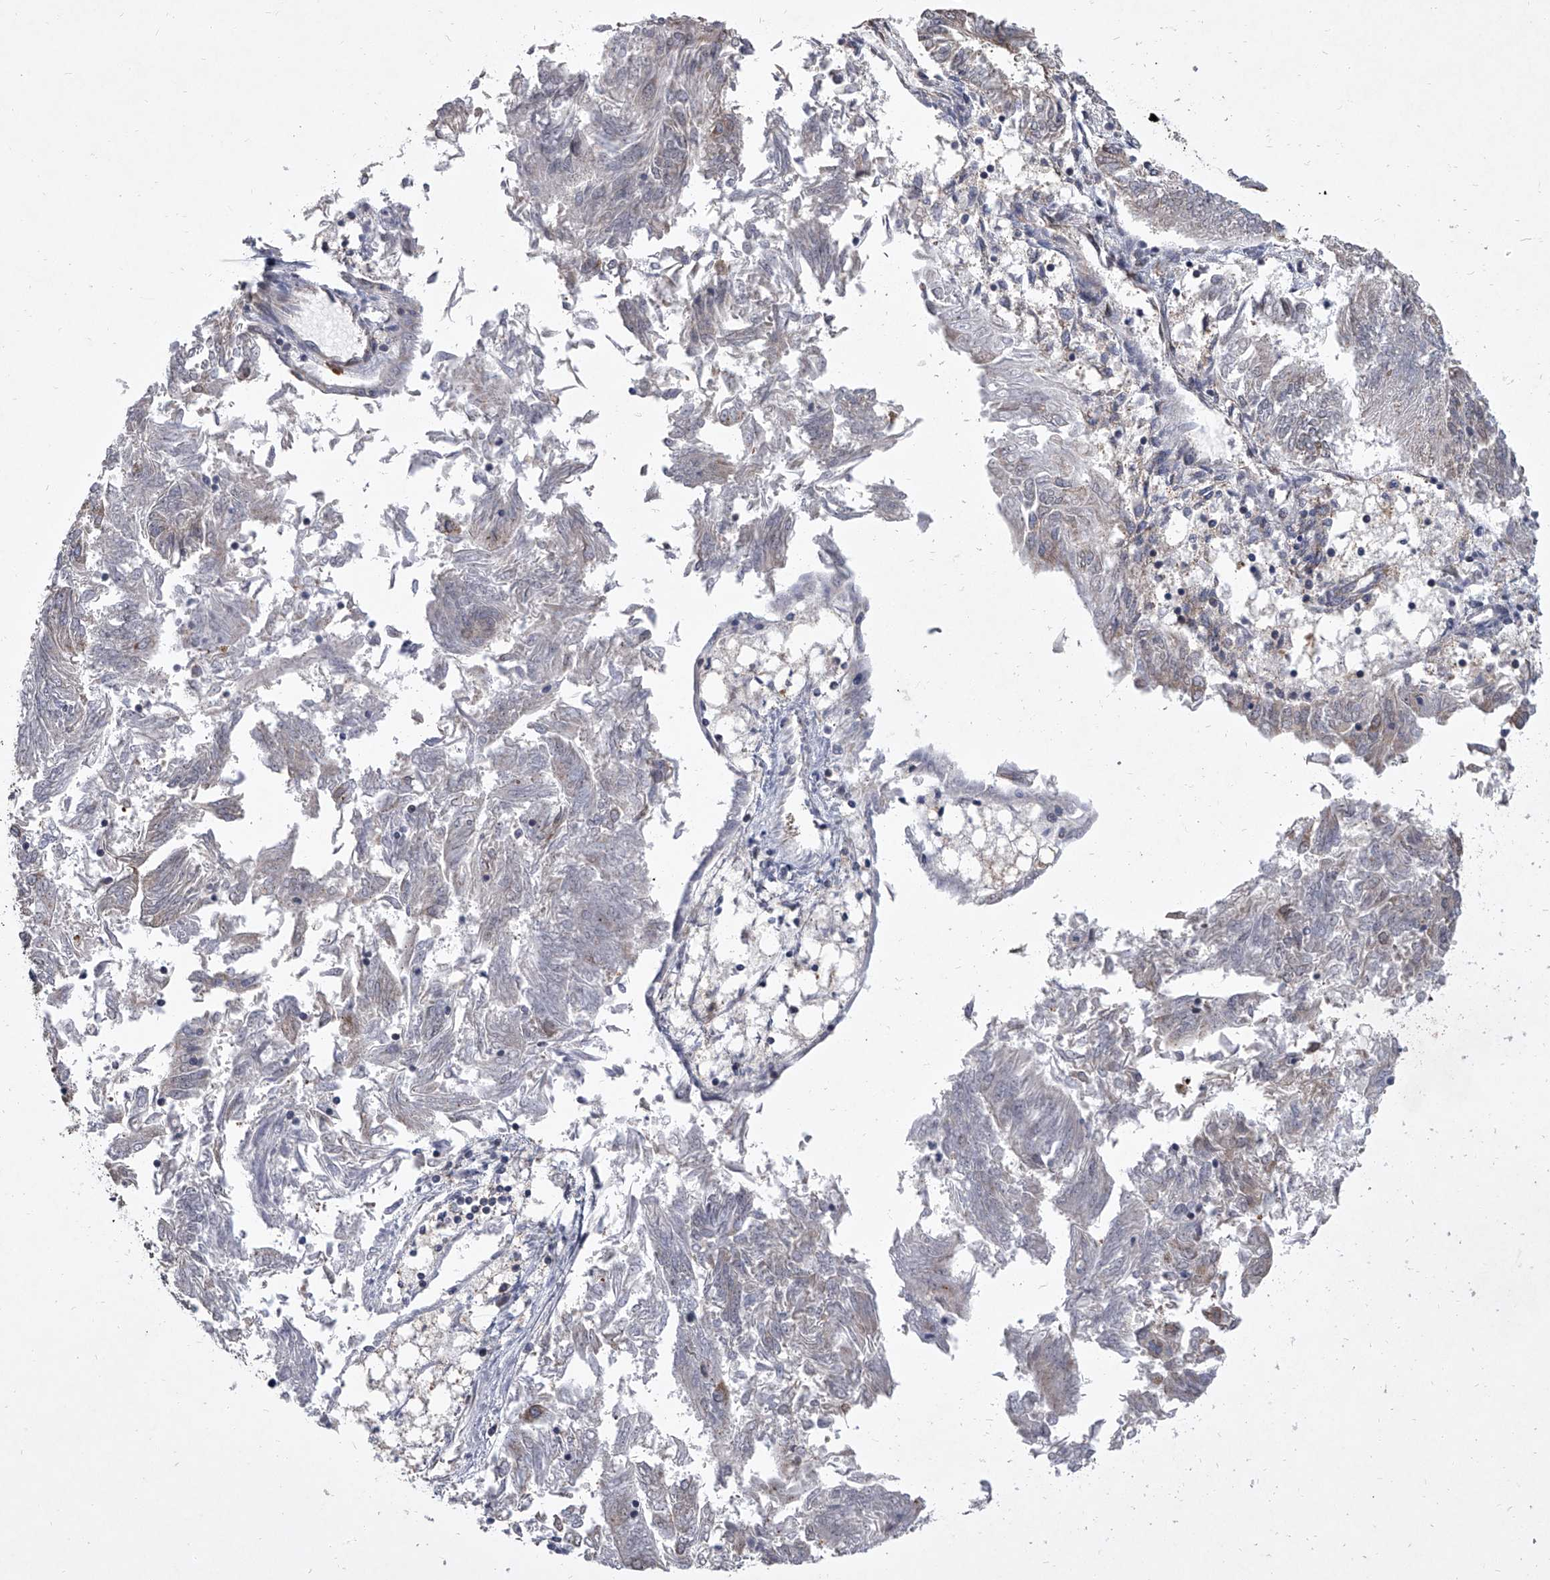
{"staining": {"intensity": "negative", "quantity": "none", "location": "none"}, "tissue": "endometrial cancer", "cell_type": "Tumor cells", "image_type": "cancer", "snomed": [{"axis": "morphology", "description": "Adenocarcinoma, NOS"}, {"axis": "topography", "description": "Endometrium"}], "caption": "This image is of endometrial adenocarcinoma stained with immunohistochemistry to label a protein in brown with the nuclei are counter-stained blue. There is no positivity in tumor cells.", "gene": "EIF2S2", "patient": {"sex": "female", "age": 58}}